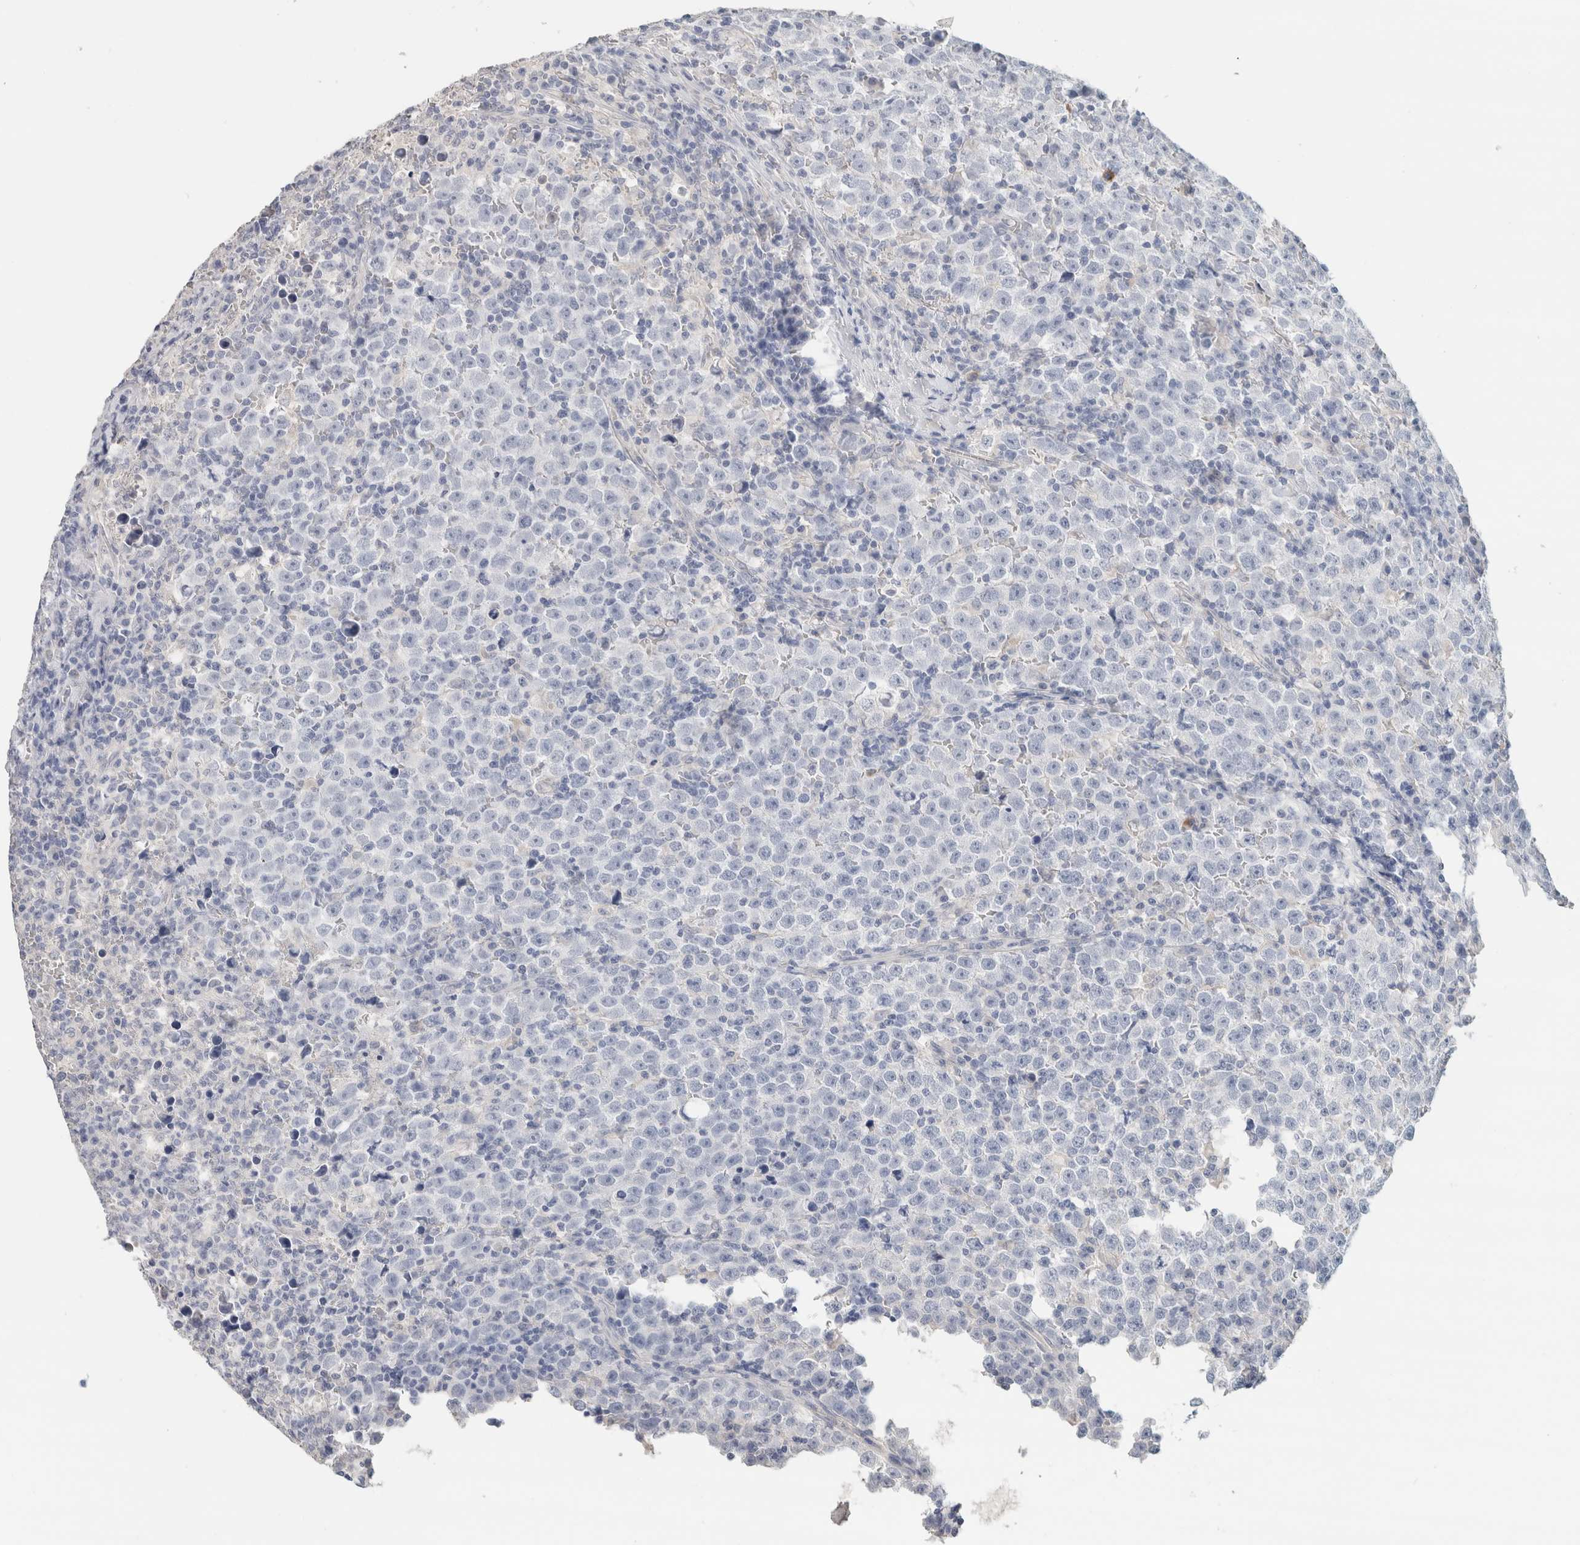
{"staining": {"intensity": "negative", "quantity": "none", "location": "none"}, "tissue": "testis cancer", "cell_type": "Tumor cells", "image_type": "cancer", "snomed": [{"axis": "morphology", "description": "Seminoma, NOS"}, {"axis": "topography", "description": "Testis"}], "caption": "Immunohistochemistry (IHC) of testis seminoma exhibits no expression in tumor cells.", "gene": "IL6", "patient": {"sex": "male", "age": 43}}